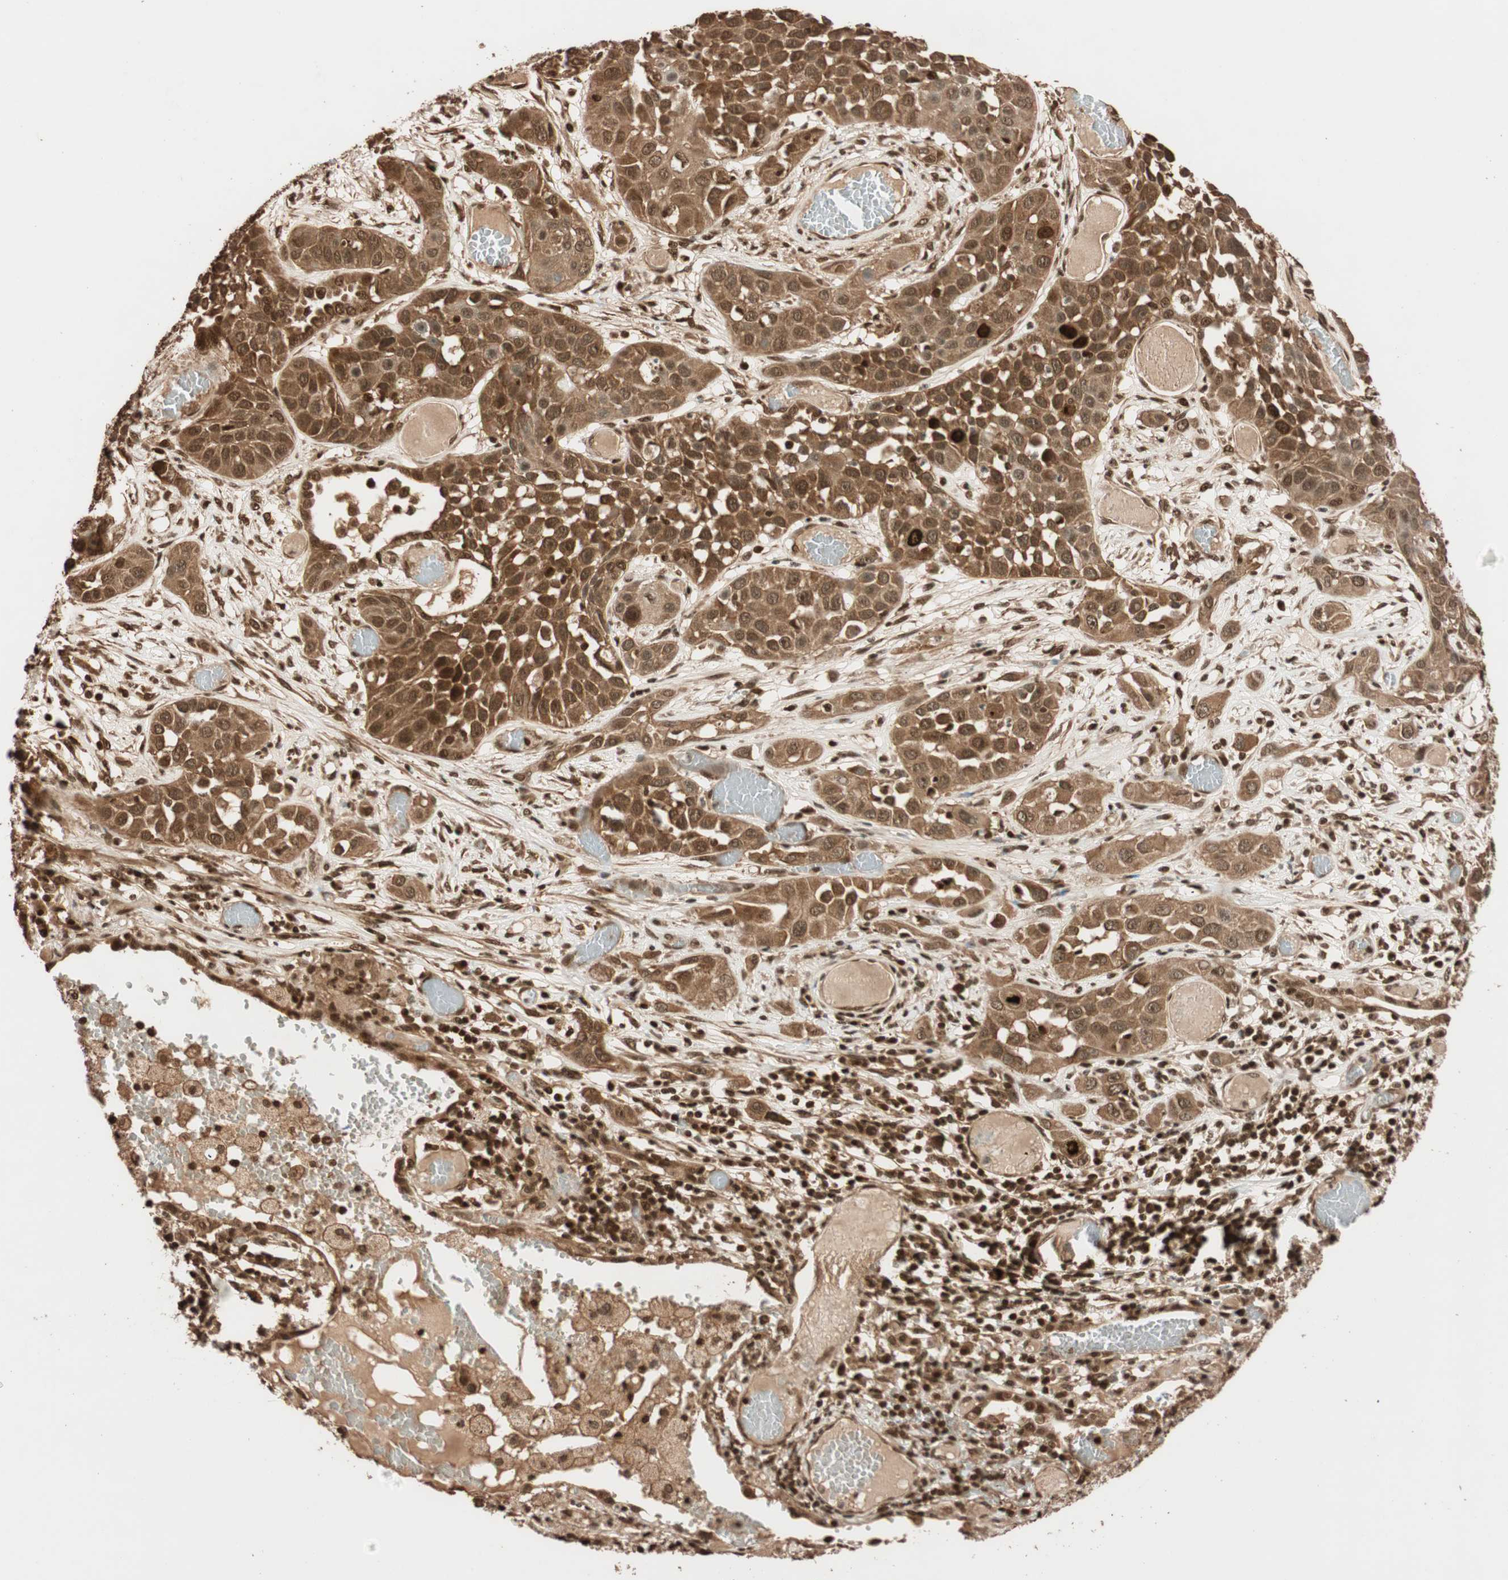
{"staining": {"intensity": "moderate", "quantity": ">75%", "location": "cytoplasmic/membranous,nuclear"}, "tissue": "lung cancer", "cell_type": "Tumor cells", "image_type": "cancer", "snomed": [{"axis": "morphology", "description": "Squamous cell carcinoma, NOS"}, {"axis": "topography", "description": "Lung"}], "caption": "Brown immunohistochemical staining in squamous cell carcinoma (lung) shows moderate cytoplasmic/membranous and nuclear staining in approximately >75% of tumor cells.", "gene": "ALKBH5", "patient": {"sex": "male", "age": 71}}